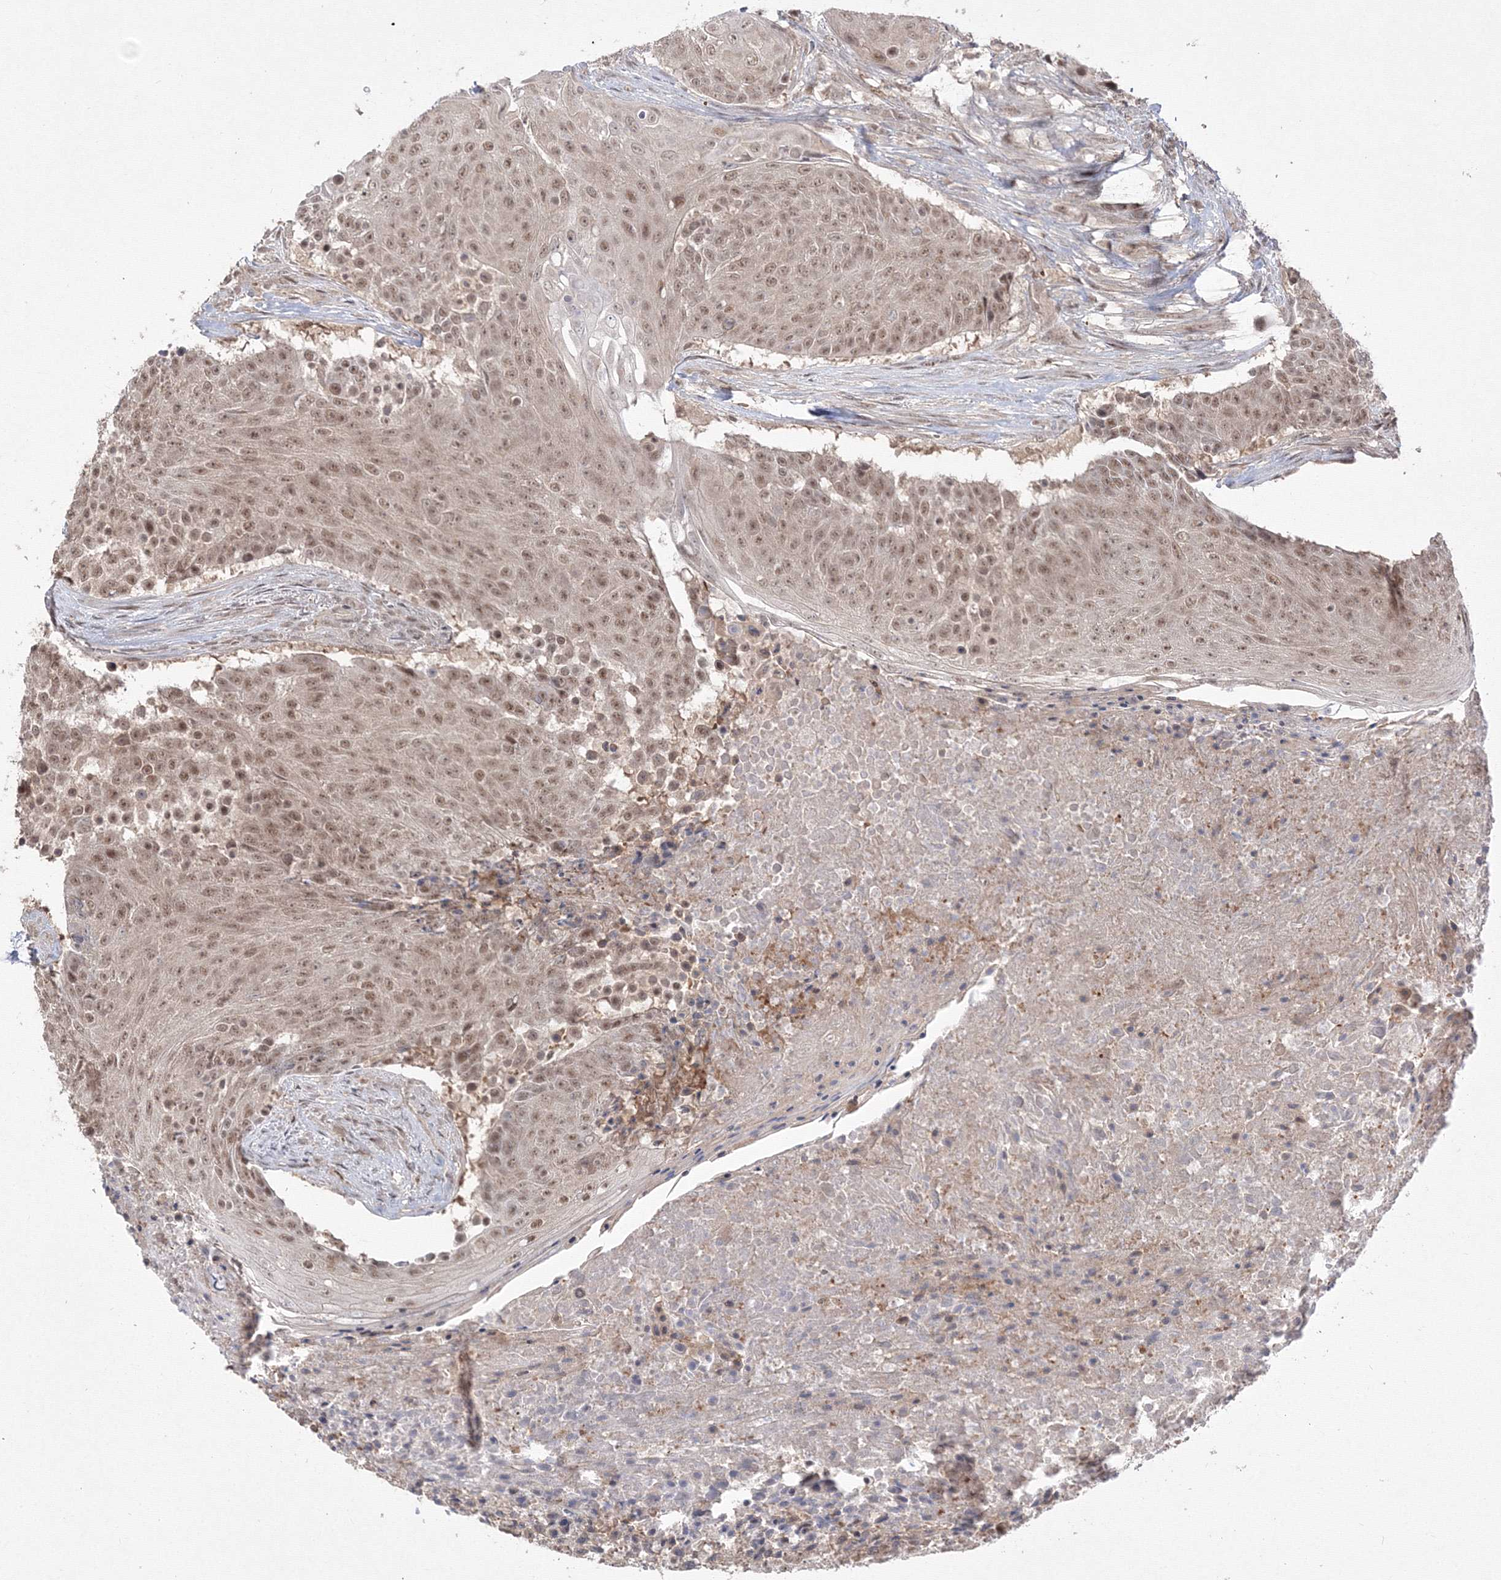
{"staining": {"intensity": "moderate", "quantity": ">75%", "location": "nuclear"}, "tissue": "urothelial cancer", "cell_type": "Tumor cells", "image_type": "cancer", "snomed": [{"axis": "morphology", "description": "Urothelial carcinoma, High grade"}, {"axis": "topography", "description": "Urinary bladder"}], "caption": "Urothelial cancer stained with immunohistochemistry displays moderate nuclear positivity in about >75% of tumor cells.", "gene": "COPS4", "patient": {"sex": "female", "age": 63}}